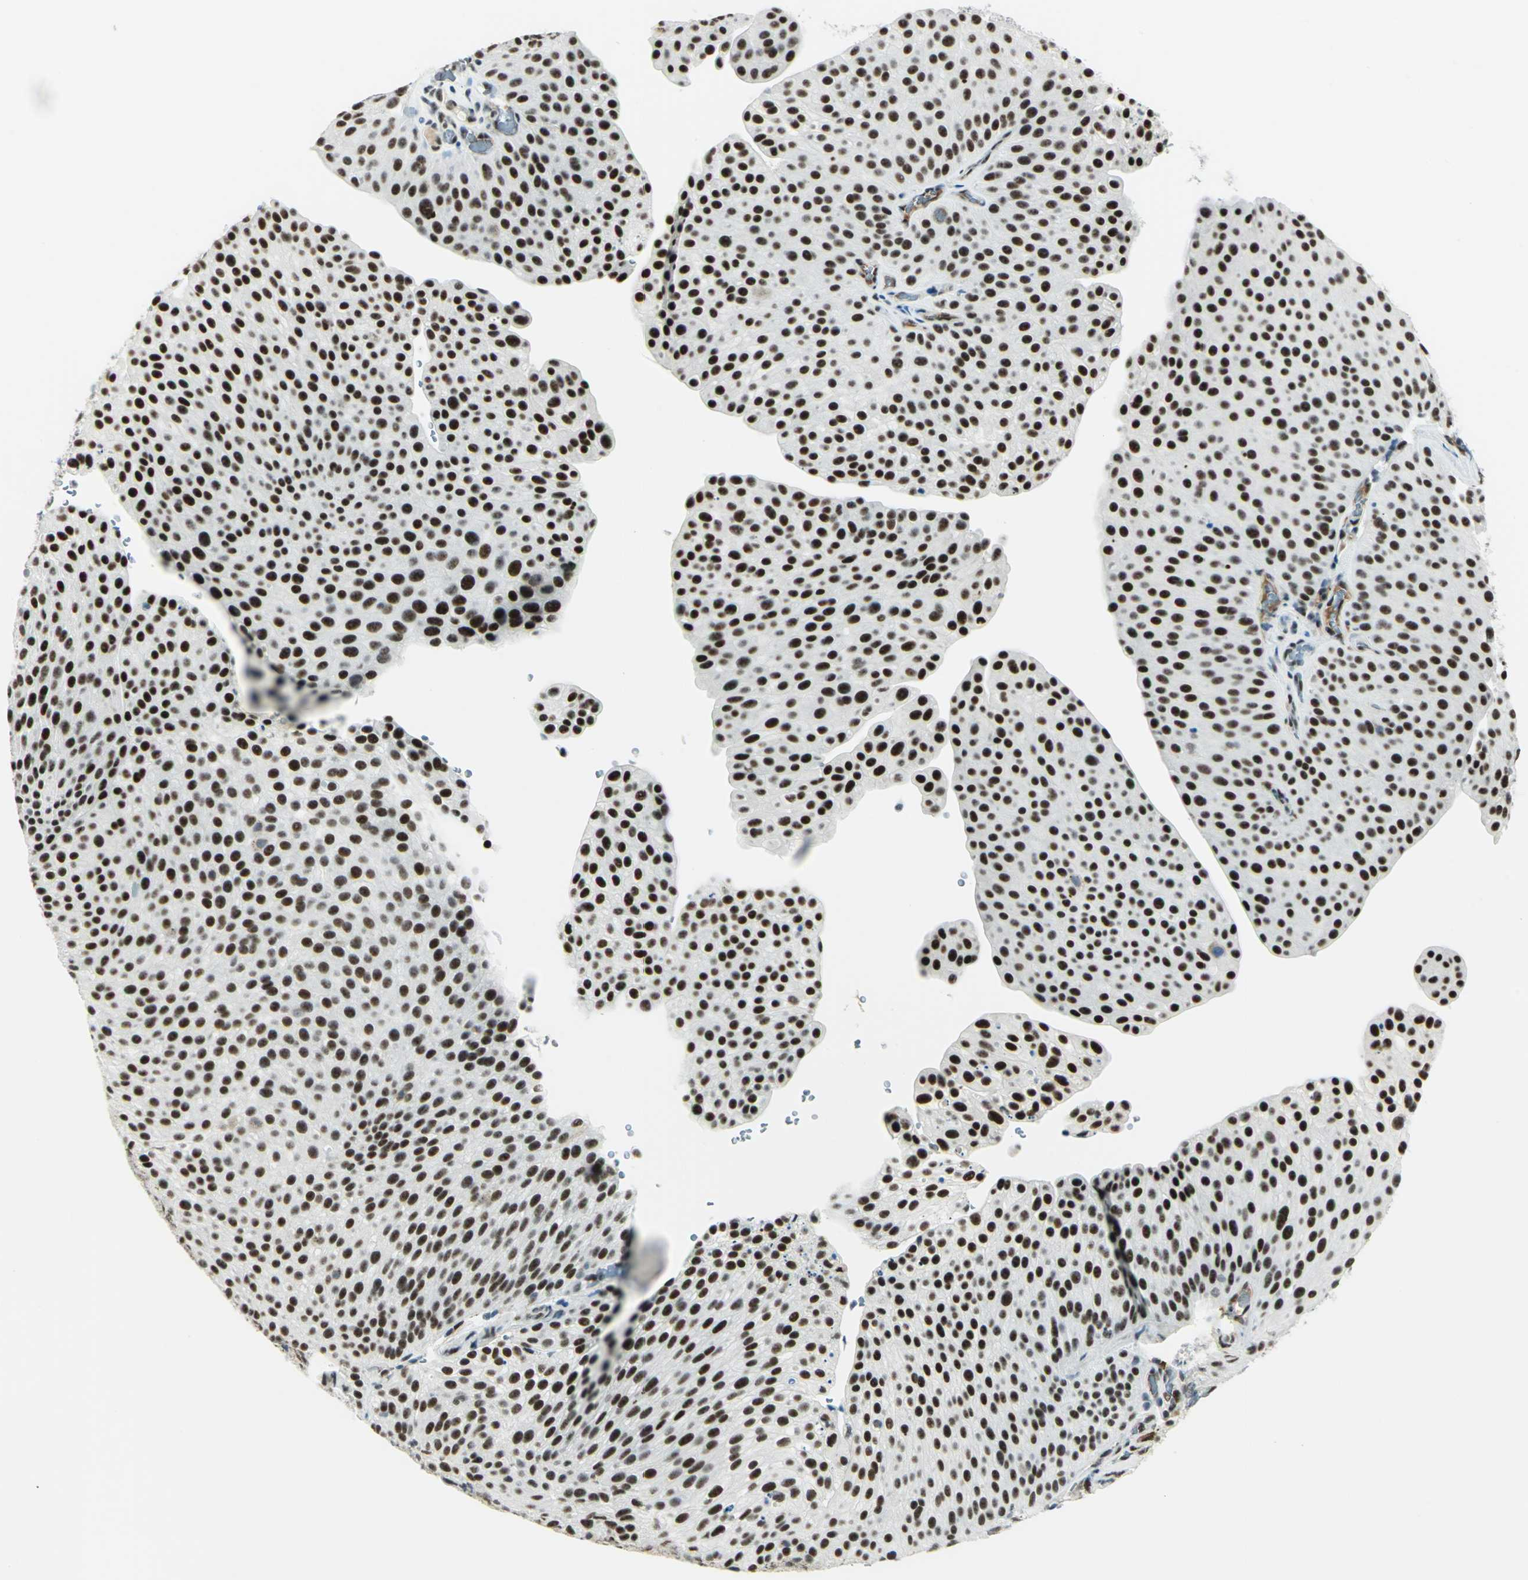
{"staining": {"intensity": "strong", "quantity": ">75%", "location": "nuclear"}, "tissue": "urothelial cancer", "cell_type": "Tumor cells", "image_type": "cancer", "snomed": [{"axis": "morphology", "description": "Urothelial carcinoma, Low grade"}, {"axis": "topography", "description": "Smooth muscle"}, {"axis": "topography", "description": "Urinary bladder"}], "caption": "Brown immunohistochemical staining in human low-grade urothelial carcinoma shows strong nuclear expression in about >75% of tumor cells.", "gene": "MTMR10", "patient": {"sex": "male", "age": 60}}